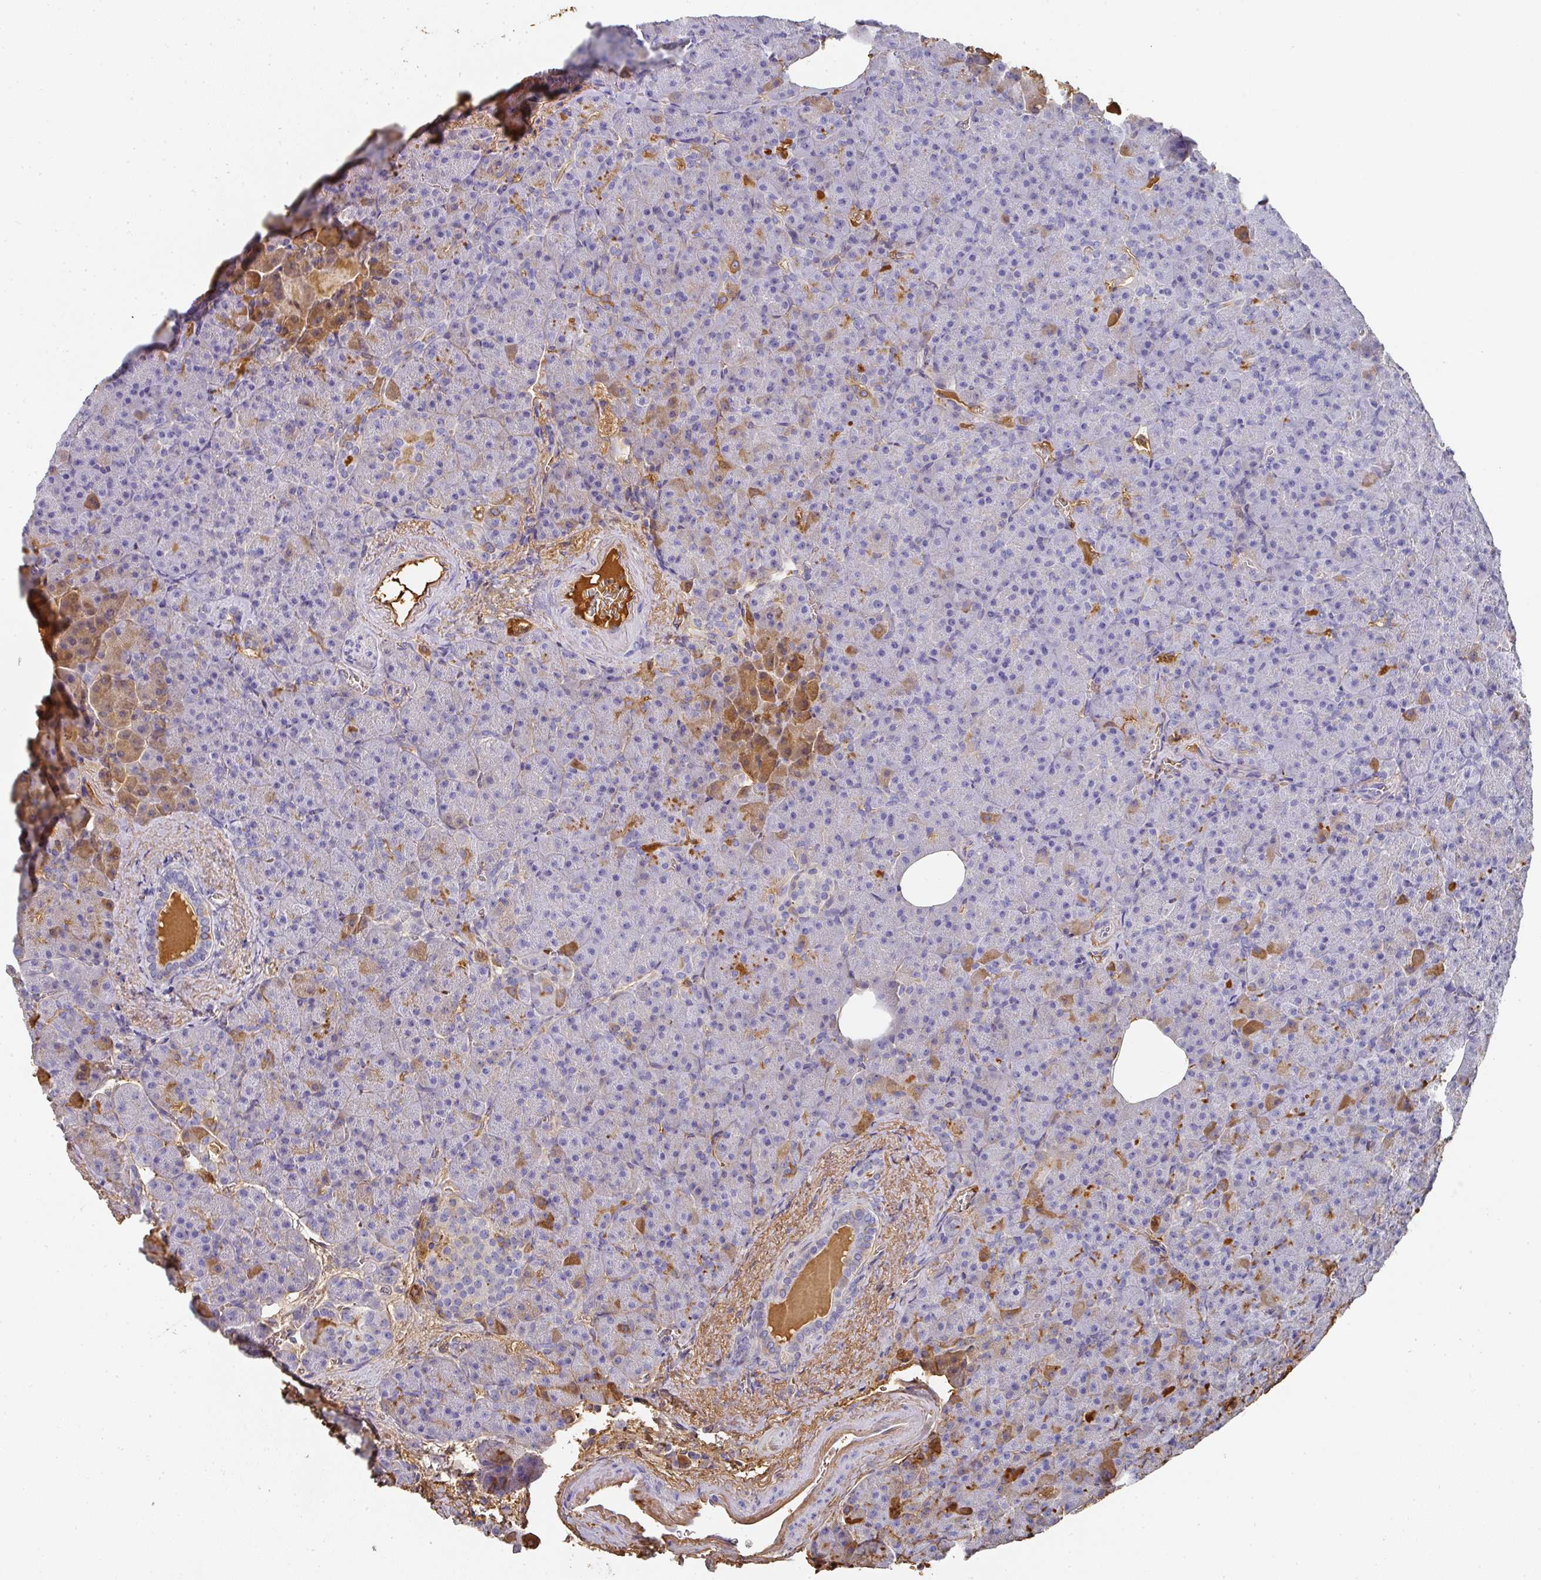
{"staining": {"intensity": "strong", "quantity": "<25%", "location": "cytoplasmic/membranous"}, "tissue": "pancreas", "cell_type": "Exocrine glandular cells", "image_type": "normal", "snomed": [{"axis": "morphology", "description": "Normal tissue, NOS"}, {"axis": "topography", "description": "Pancreas"}], "caption": "This image shows immunohistochemistry staining of normal pancreas, with medium strong cytoplasmic/membranous positivity in about <25% of exocrine glandular cells.", "gene": "ALB", "patient": {"sex": "female", "age": 74}}